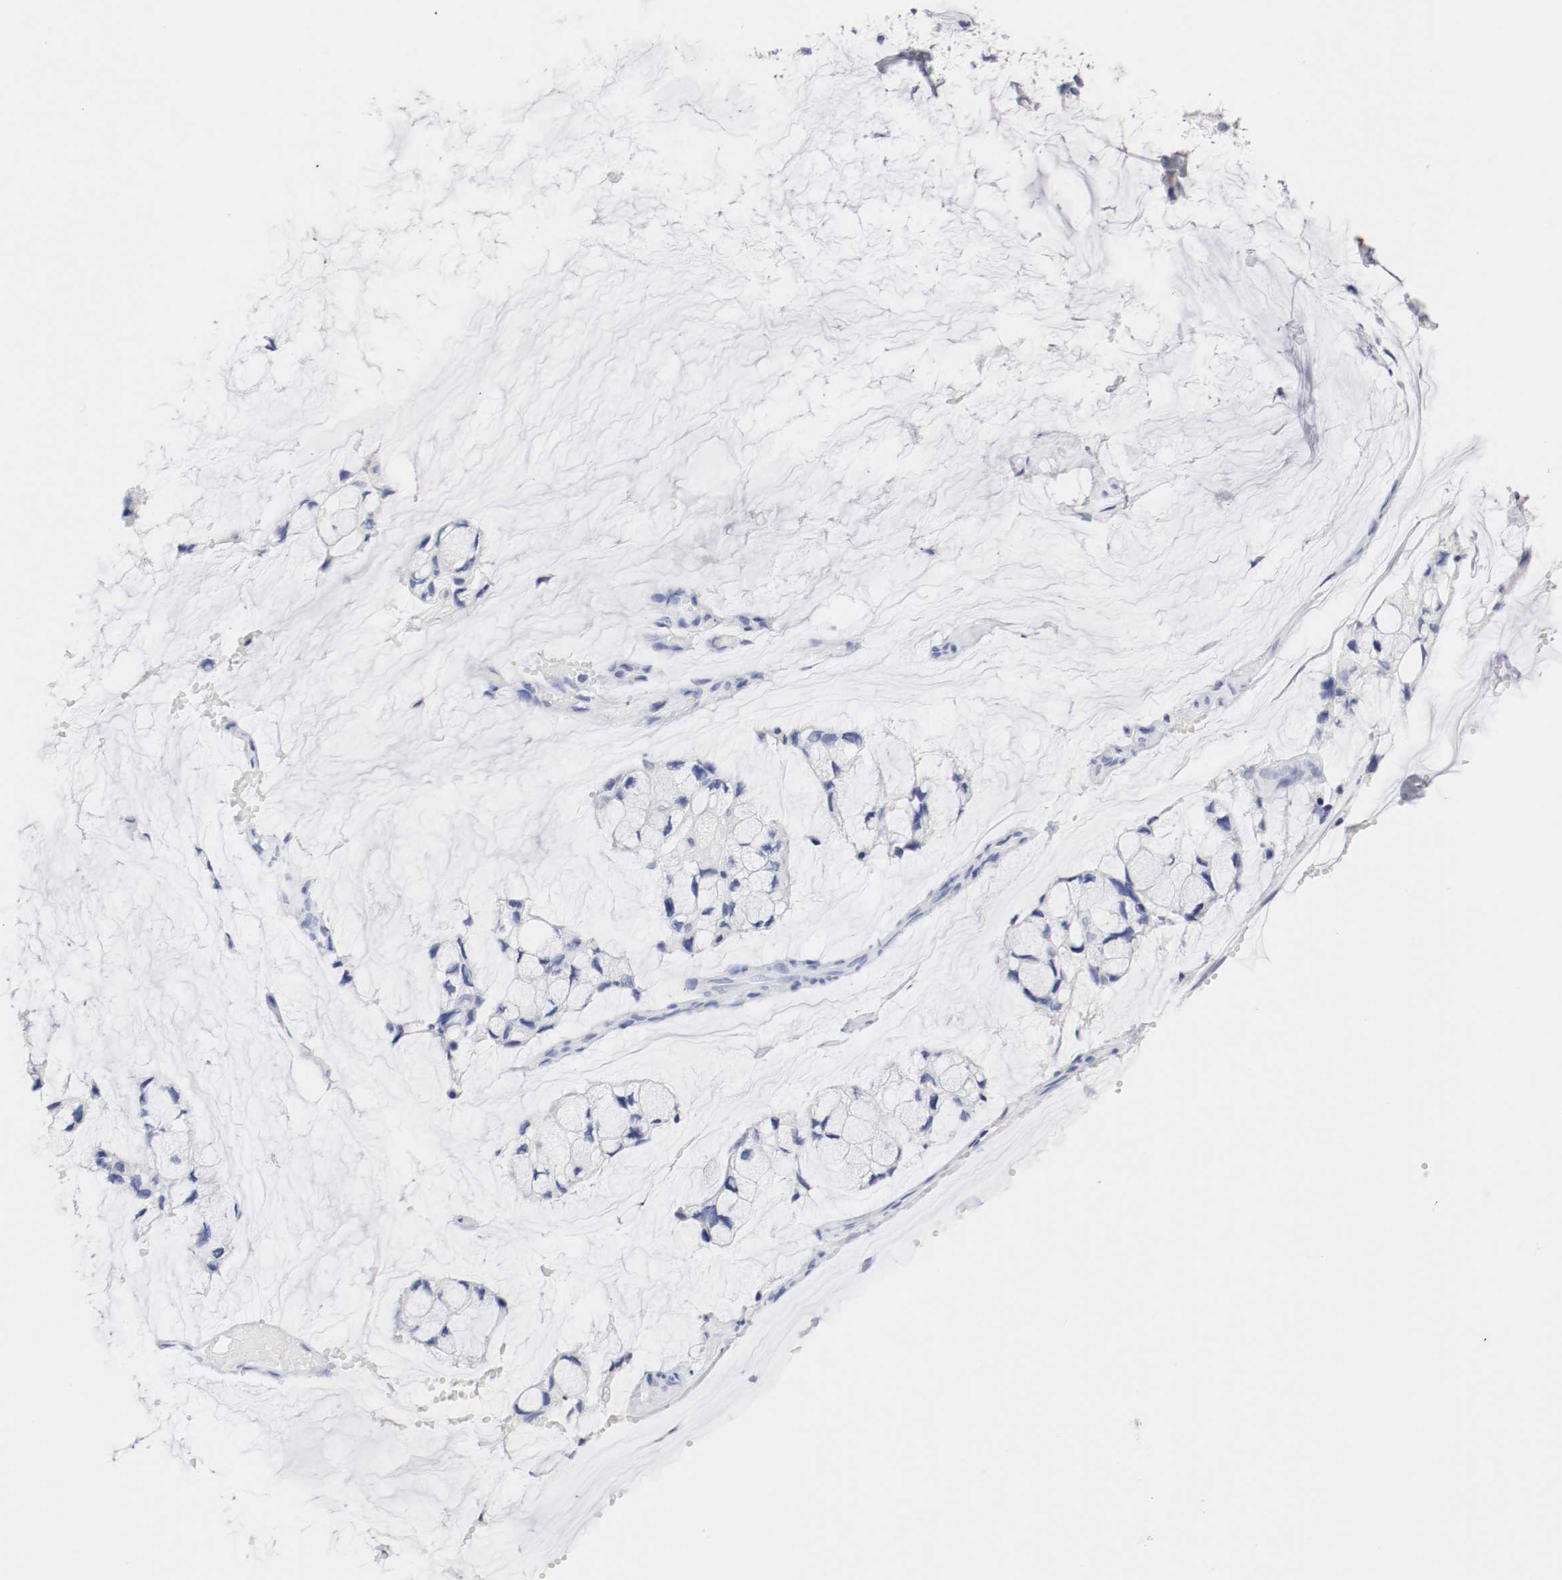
{"staining": {"intensity": "negative", "quantity": "none", "location": "none"}, "tissue": "ovarian cancer", "cell_type": "Tumor cells", "image_type": "cancer", "snomed": [{"axis": "morphology", "description": "Cystadenocarcinoma, mucinous, NOS"}, {"axis": "topography", "description": "Ovary"}], "caption": "Immunohistochemistry photomicrograph of human ovarian mucinous cystadenocarcinoma stained for a protein (brown), which exhibits no positivity in tumor cells.", "gene": "GAD1", "patient": {"sex": "female", "age": 39}}